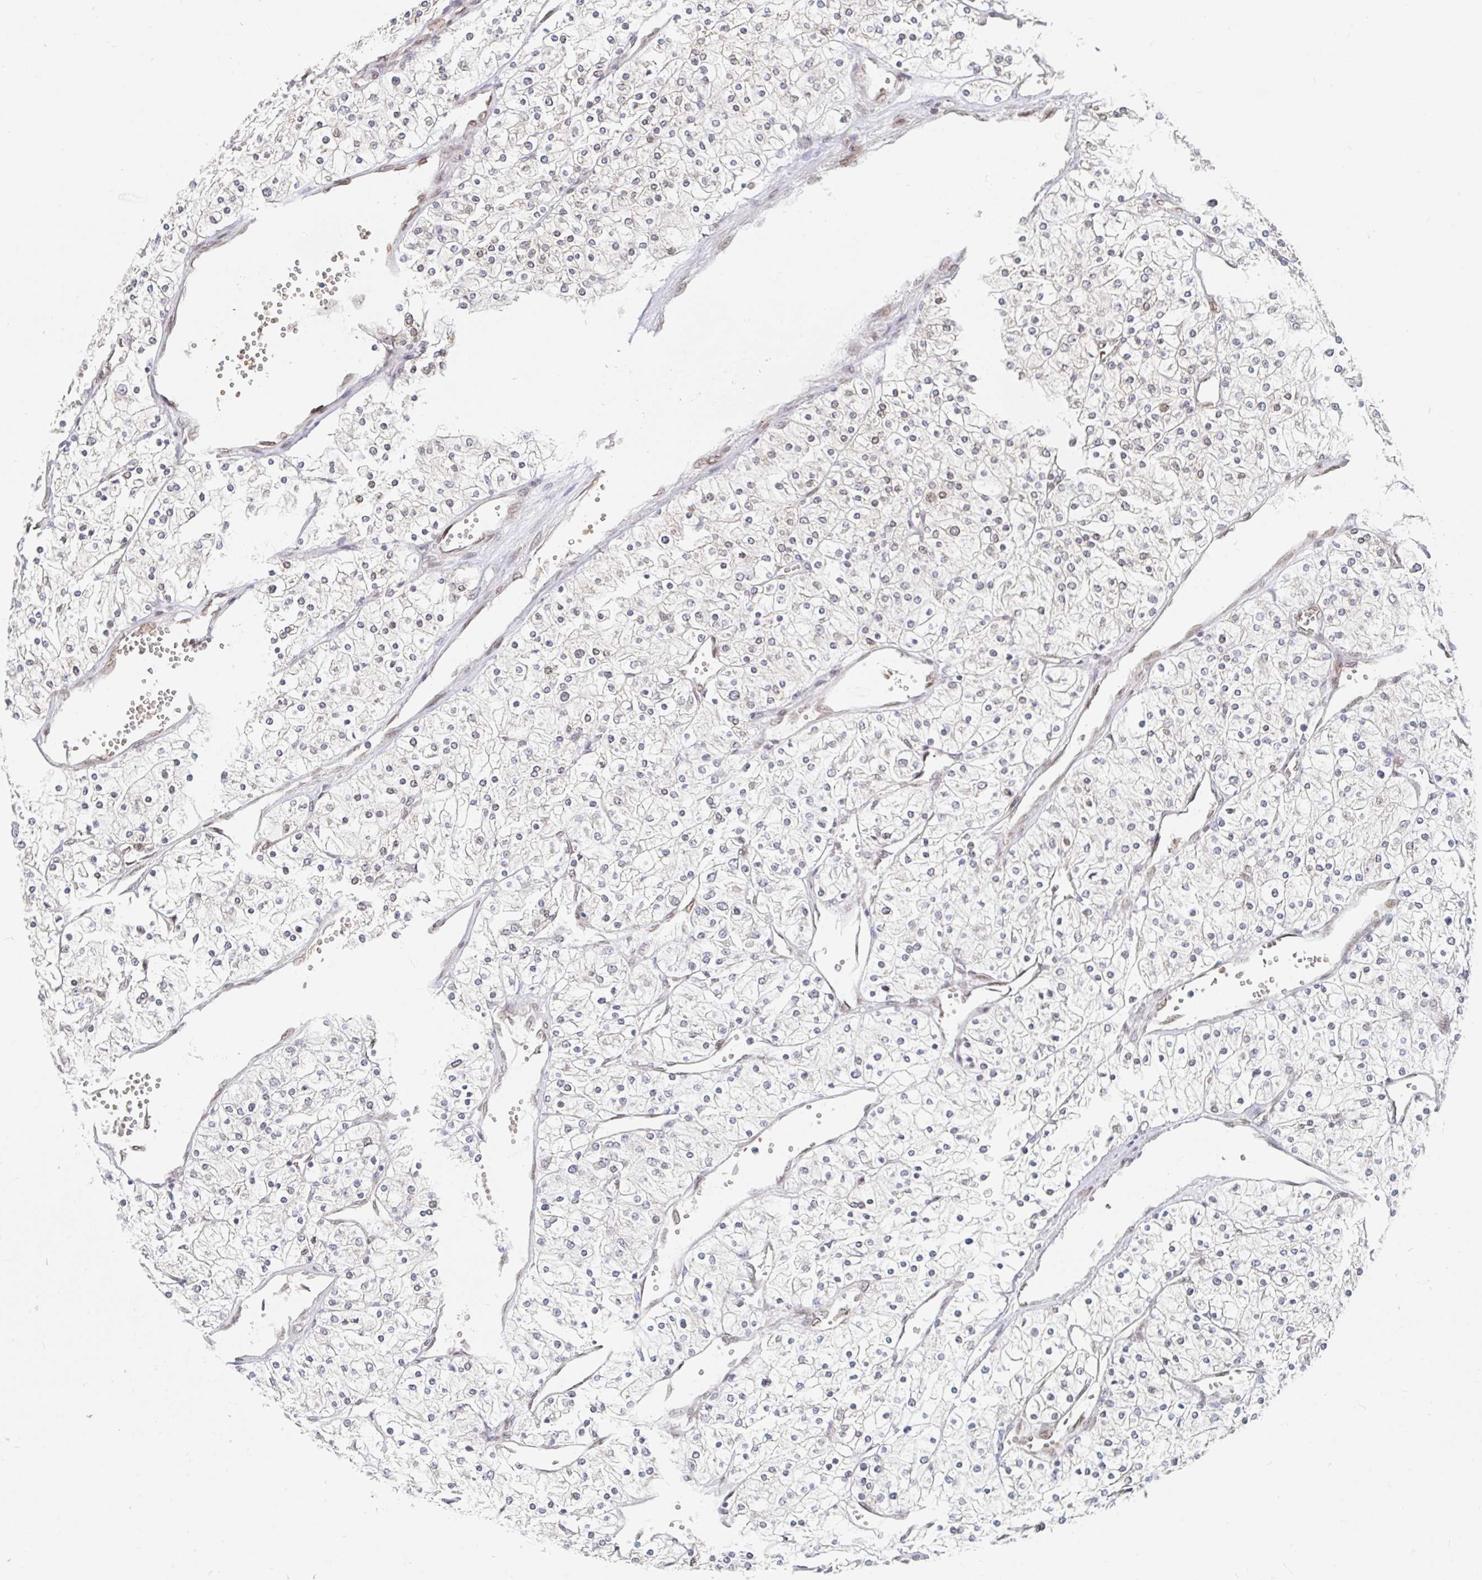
{"staining": {"intensity": "weak", "quantity": "<25%", "location": "nuclear"}, "tissue": "renal cancer", "cell_type": "Tumor cells", "image_type": "cancer", "snomed": [{"axis": "morphology", "description": "Adenocarcinoma, NOS"}, {"axis": "topography", "description": "Kidney"}], "caption": "Immunohistochemistry of renal adenocarcinoma reveals no expression in tumor cells.", "gene": "CHD2", "patient": {"sex": "male", "age": 80}}